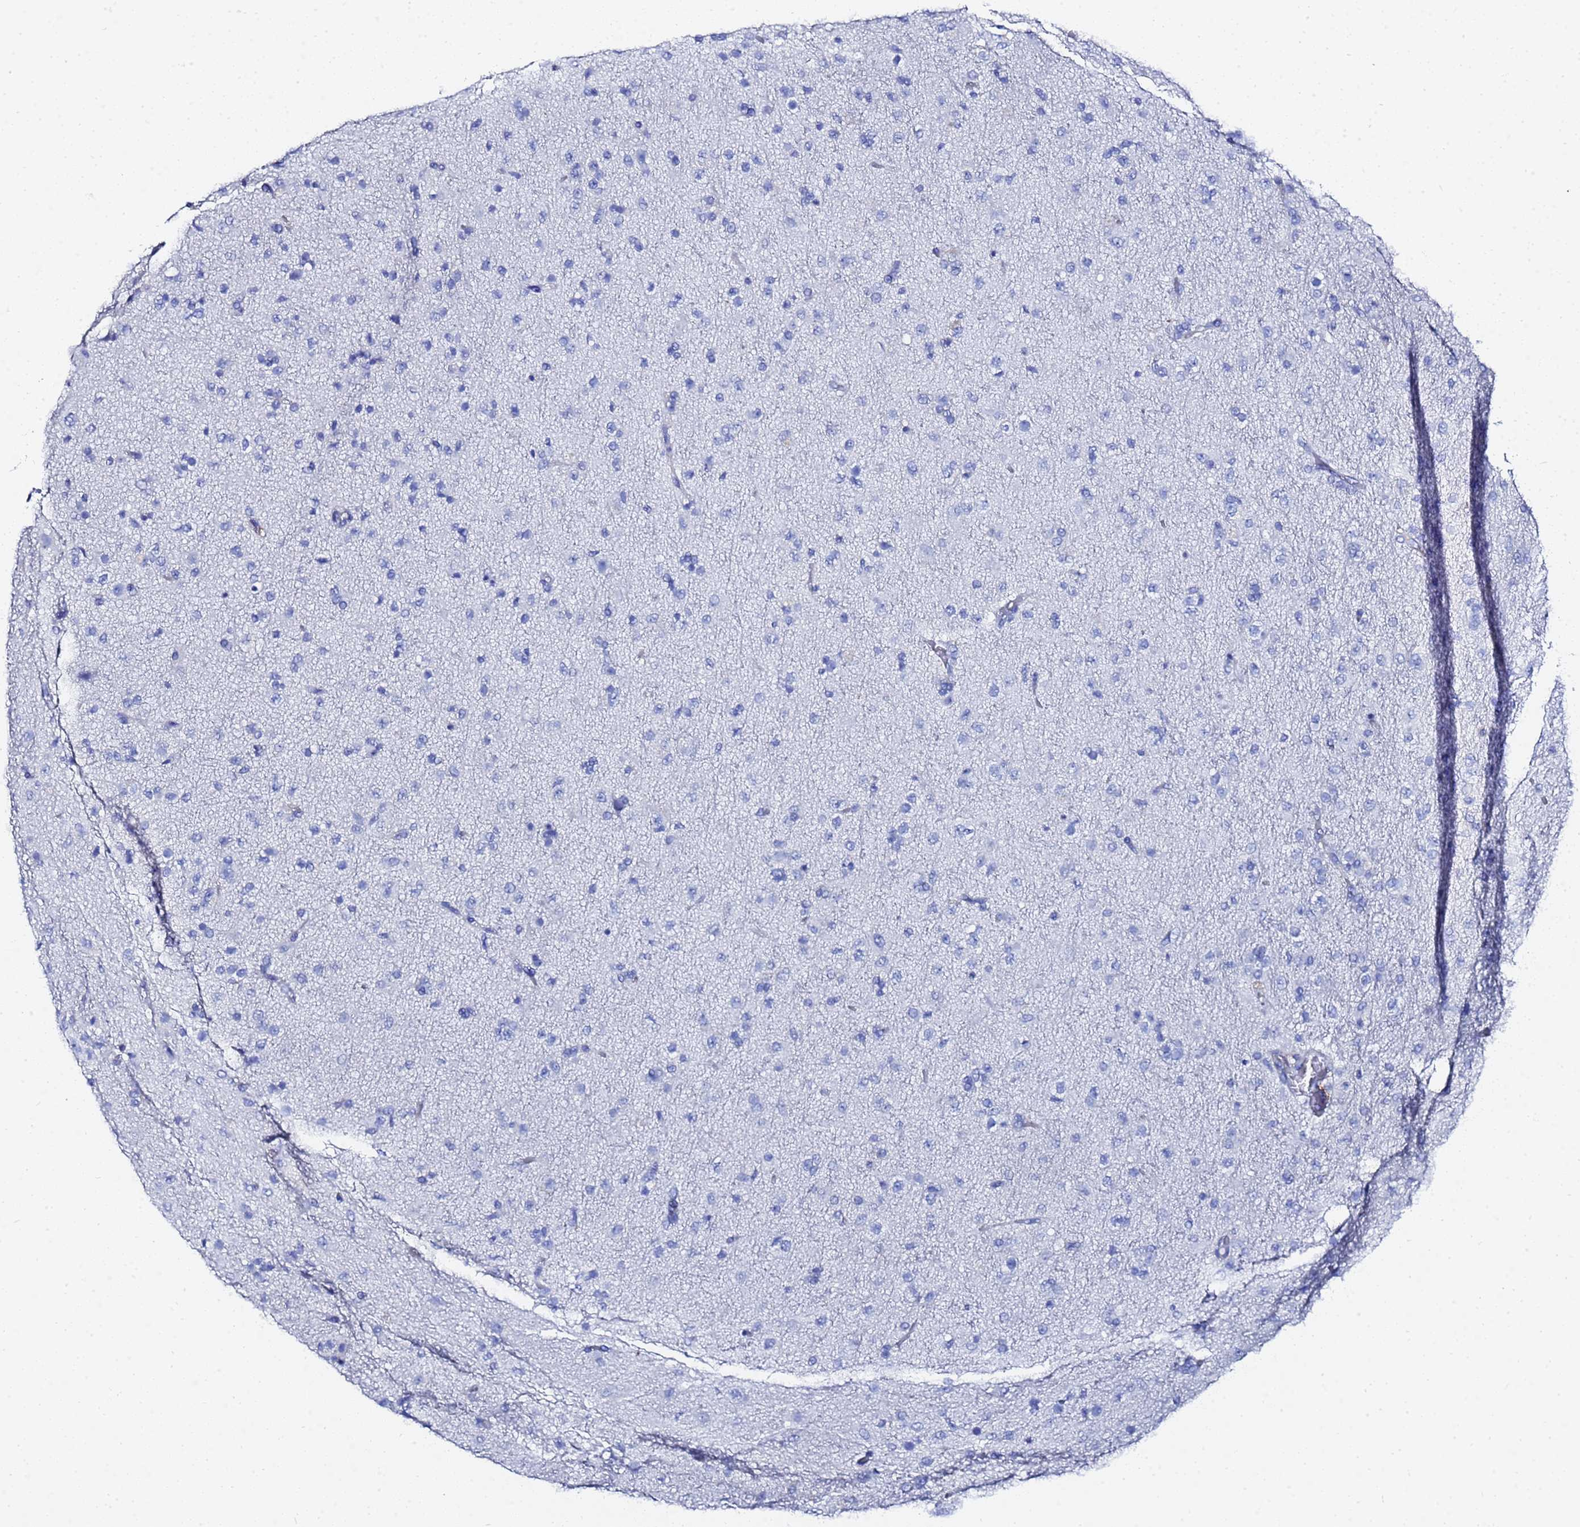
{"staining": {"intensity": "negative", "quantity": "none", "location": "none"}, "tissue": "glioma", "cell_type": "Tumor cells", "image_type": "cancer", "snomed": [{"axis": "morphology", "description": "Glioma, malignant, Low grade"}, {"axis": "topography", "description": "Brain"}], "caption": "Low-grade glioma (malignant) stained for a protein using IHC reveals no staining tumor cells.", "gene": "GGT1", "patient": {"sex": "male", "age": 65}}